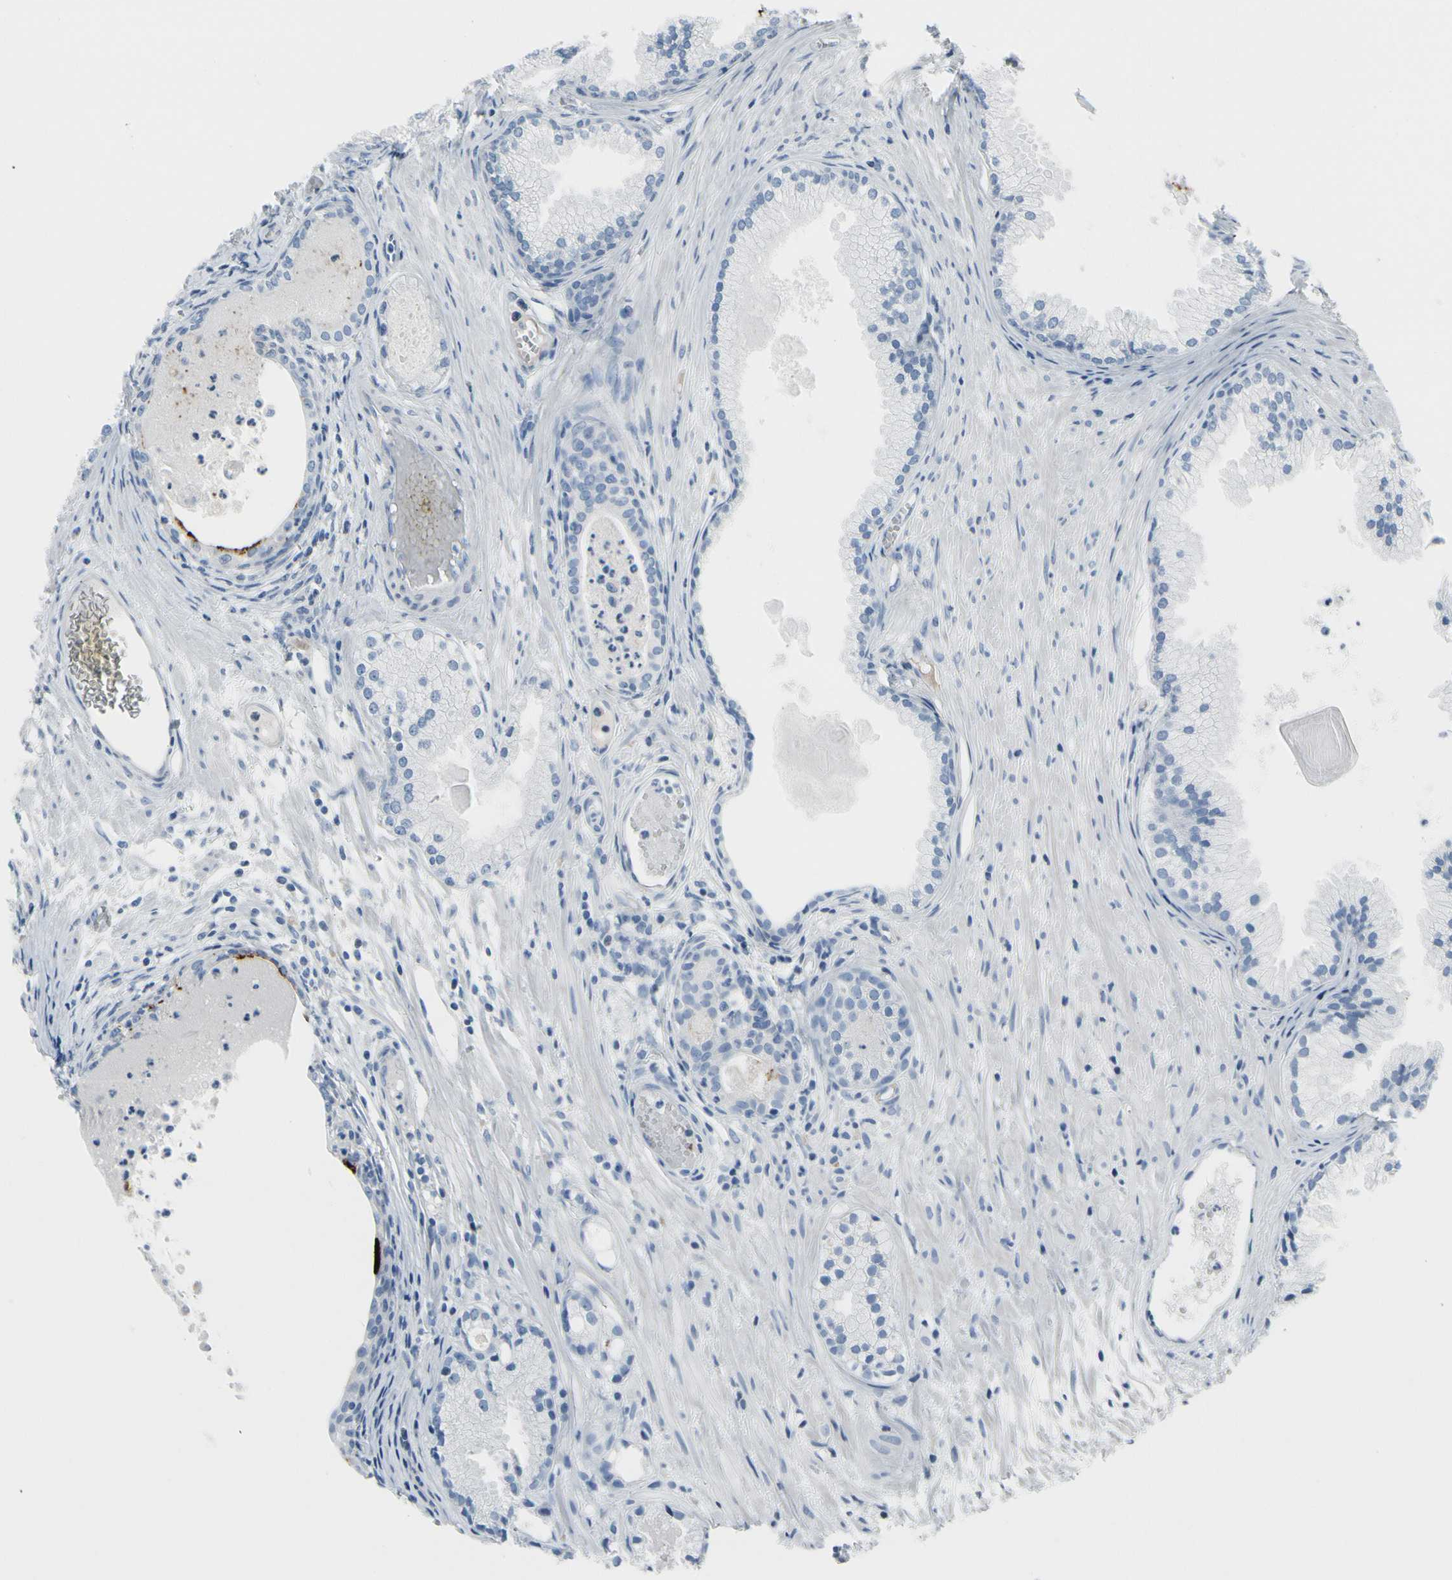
{"staining": {"intensity": "negative", "quantity": "none", "location": "none"}, "tissue": "prostate cancer", "cell_type": "Tumor cells", "image_type": "cancer", "snomed": [{"axis": "morphology", "description": "Adenocarcinoma, Low grade"}, {"axis": "topography", "description": "Prostate"}], "caption": "Tumor cells show no significant positivity in adenocarcinoma (low-grade) (prostate).", "gene": "MUC5B", "patient": {"sex": "male", "age": 72}}